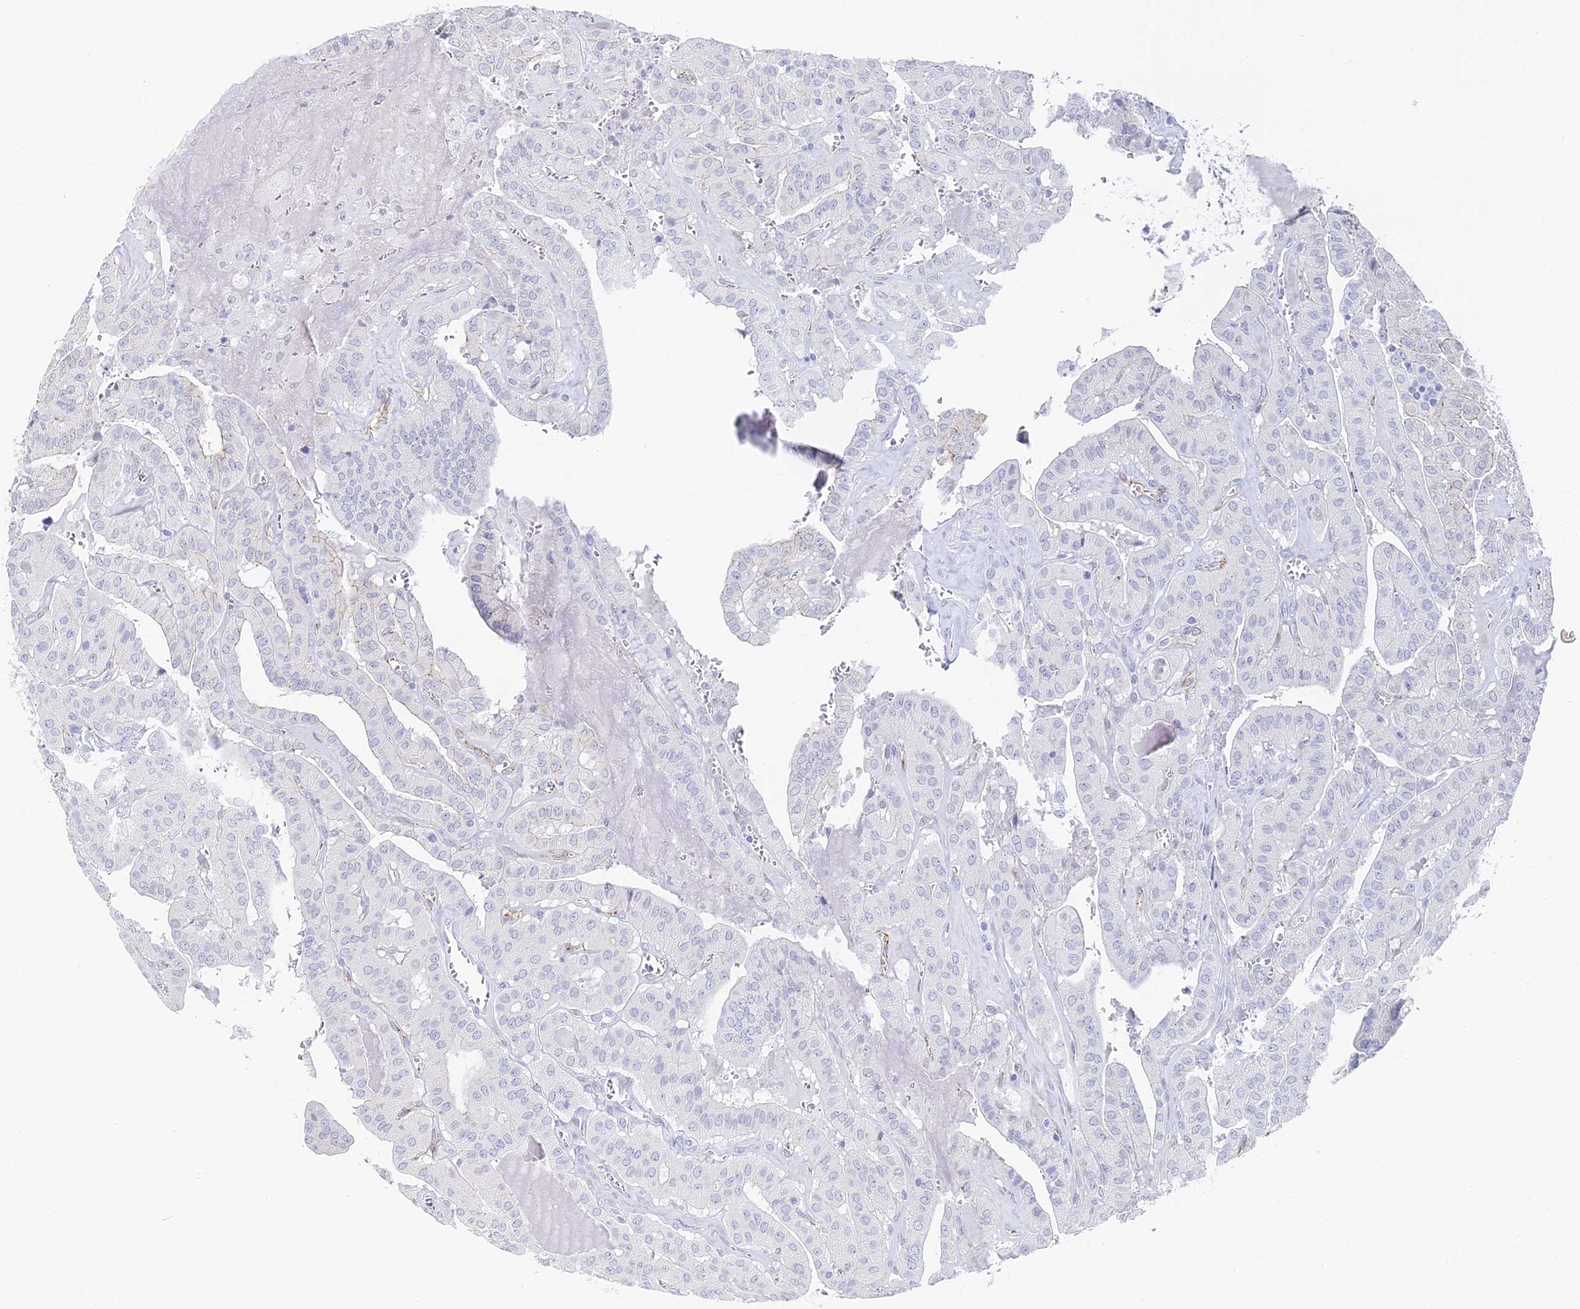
{"staining": {"intensity": "negative", "quantity": "none", "location": "none"}, "tissue": "thyroid cancer", "cell_type": "Tumor cells", "image_type": "cancer", "snomed": [{"axis": "morphology", "description": "Papillary adenocarcinoma, NOS"}, {"axis": "topography", "description": "Thyroid gland"}], "caption": "Immunohistochemistry micrograph of neoplastic tissue: thyroid cancer stained with DAB (3,3'-diaminobenzidine) exhibits no significant protein staining in tumor cells.", "gene": "GJA1", "patient": {"sex": "male", "age": 52}}